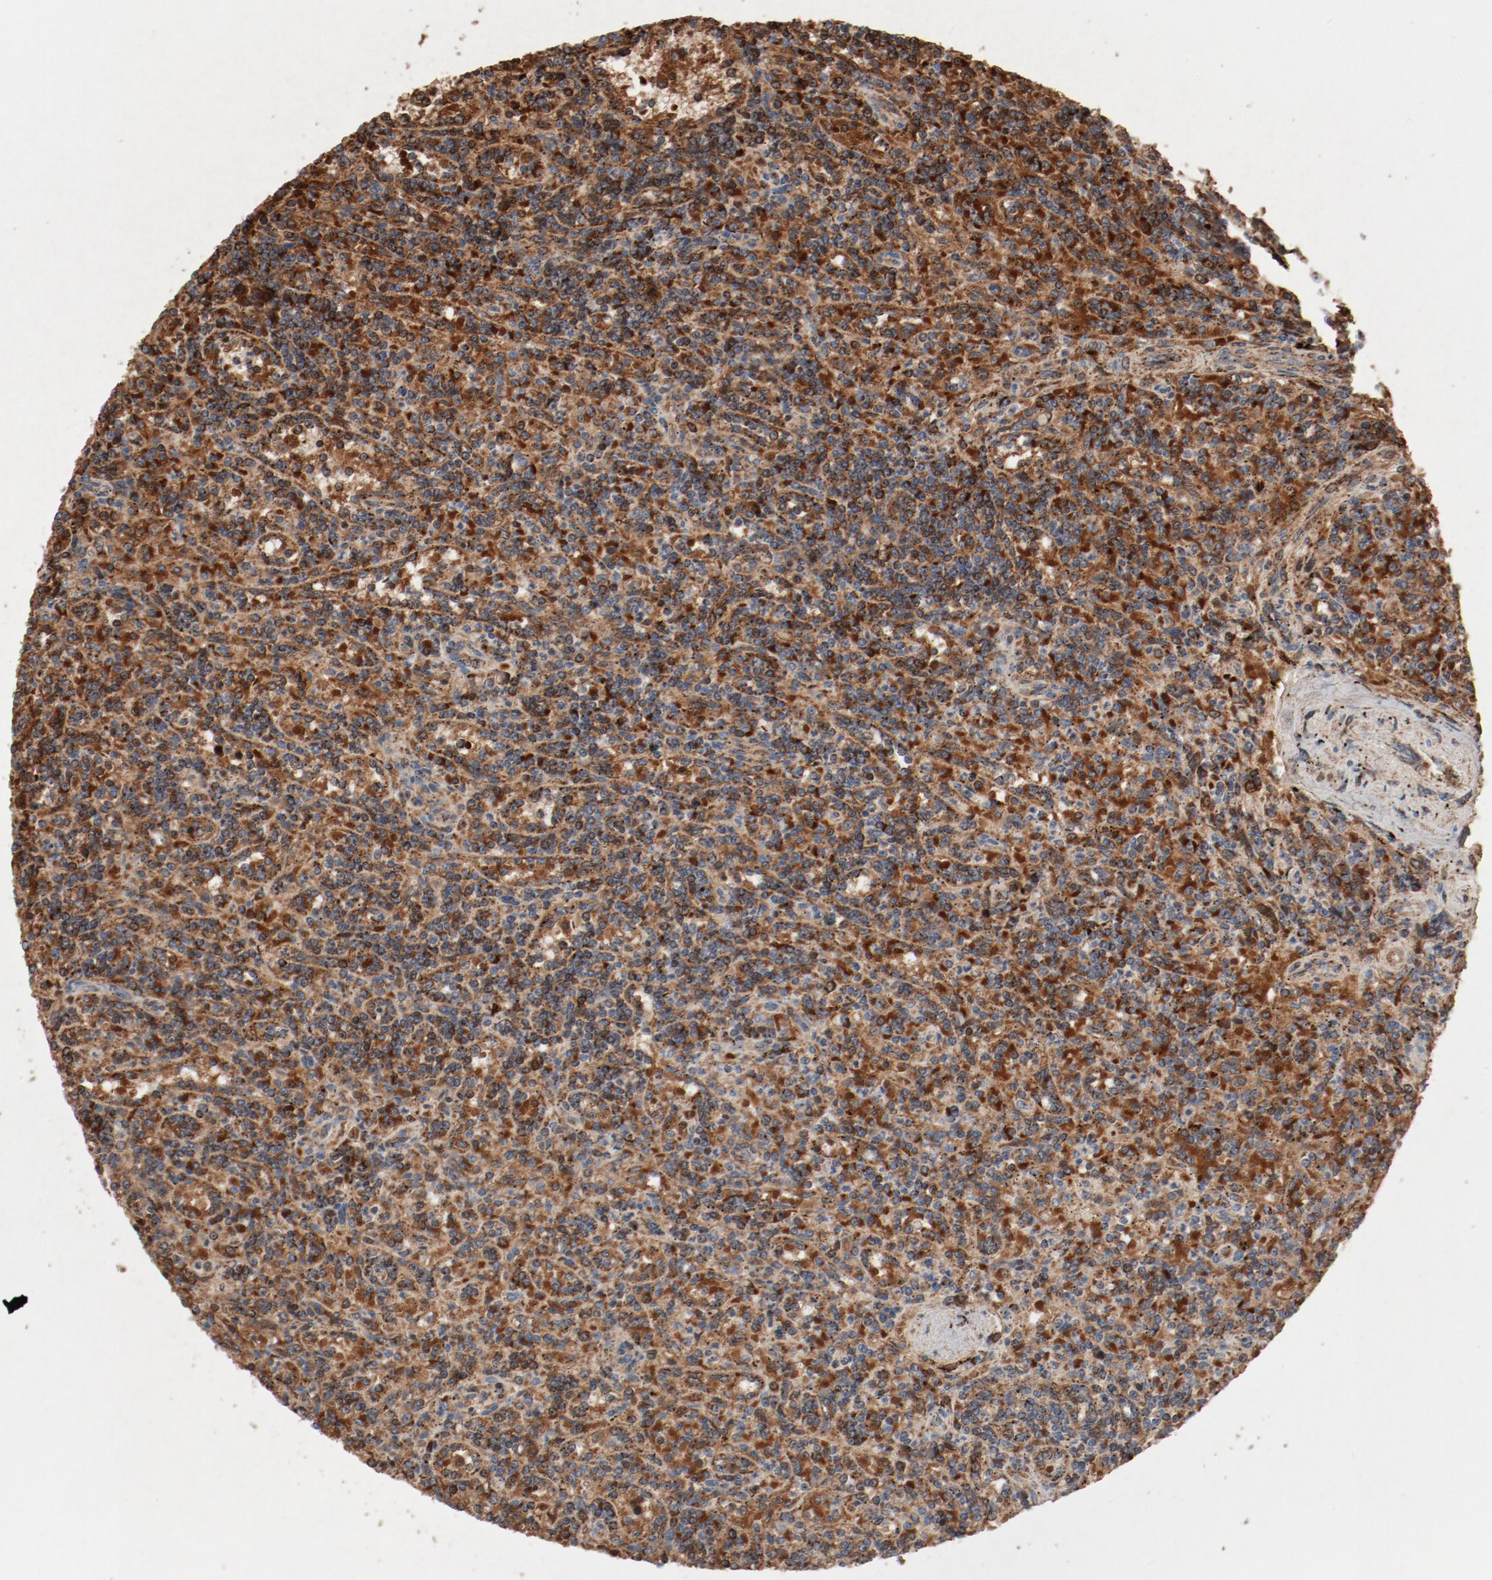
{"staining": {"intensity": "strong", "quantity": ">75%", "location": "cytoplasmic/membranous"}, "tissue": "lymphoma", "cell_type": "Tumor cells", "image_type": "cancer", "snomed": [{"axis": "morphology", "description": "Malignant lymphoma, non-Hodgkin's type, Low grade"}, {"axis": "topography", "description": "Spleen"}], "caption": "Tumor cells exhibit high levels of strong cytoplasmic/membranous staining in approximately >75% of cells in malignant lymphoma, non-Hodgkin's type (low-grade). Using DAB (brown) and hematoxylin (blue) stains, captured at high magnification using brightfield microscopy.", "gene": "NDUFB8", "patient": {"sex": "male", "age": 73}}